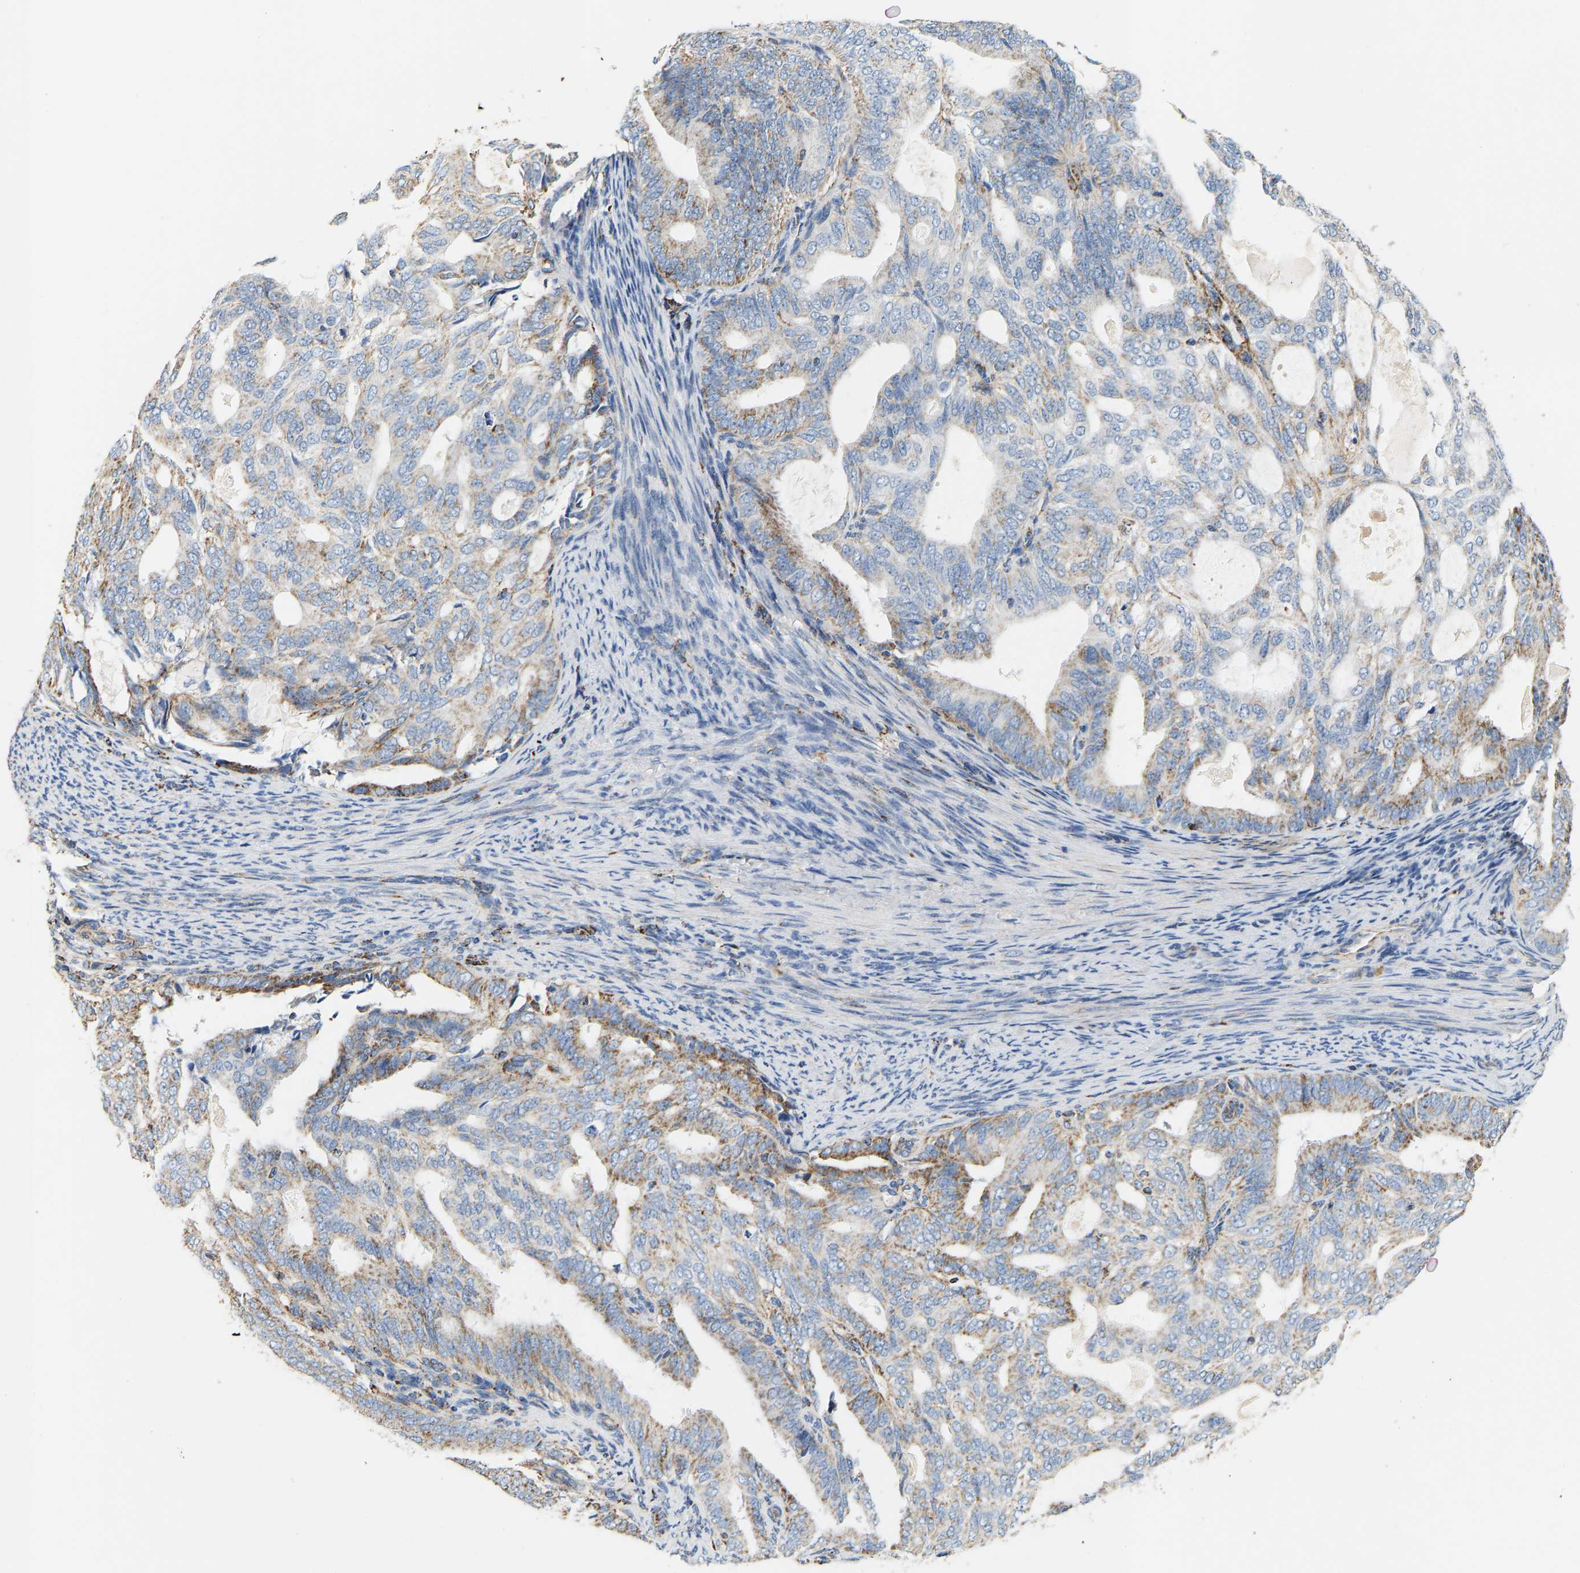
{"staining": {"intensity": "moderate", "quantity": "25%-75%", "location": "cytoplasmic/membranous"}, "tissue": "endometrial cancer", "cell_type": "Tumor cells", "image_type": "cancer", "snomed": [{"axis": "morphology", "description": "Adenocarcinoma, NOS"}, {"axis": "topography", "description": "Endometrium"}], "caption": "This photomicrograph shows adenocarcinoma (endometrial) stained with IHC to label a protein in brown. The cytoplasmic/membranous of tumor cells show moderate positivity for the protein. Nuclei are counter-stained blue.", "gene": "SHMT2", "patient": {"sex": "female", "age": 58}}